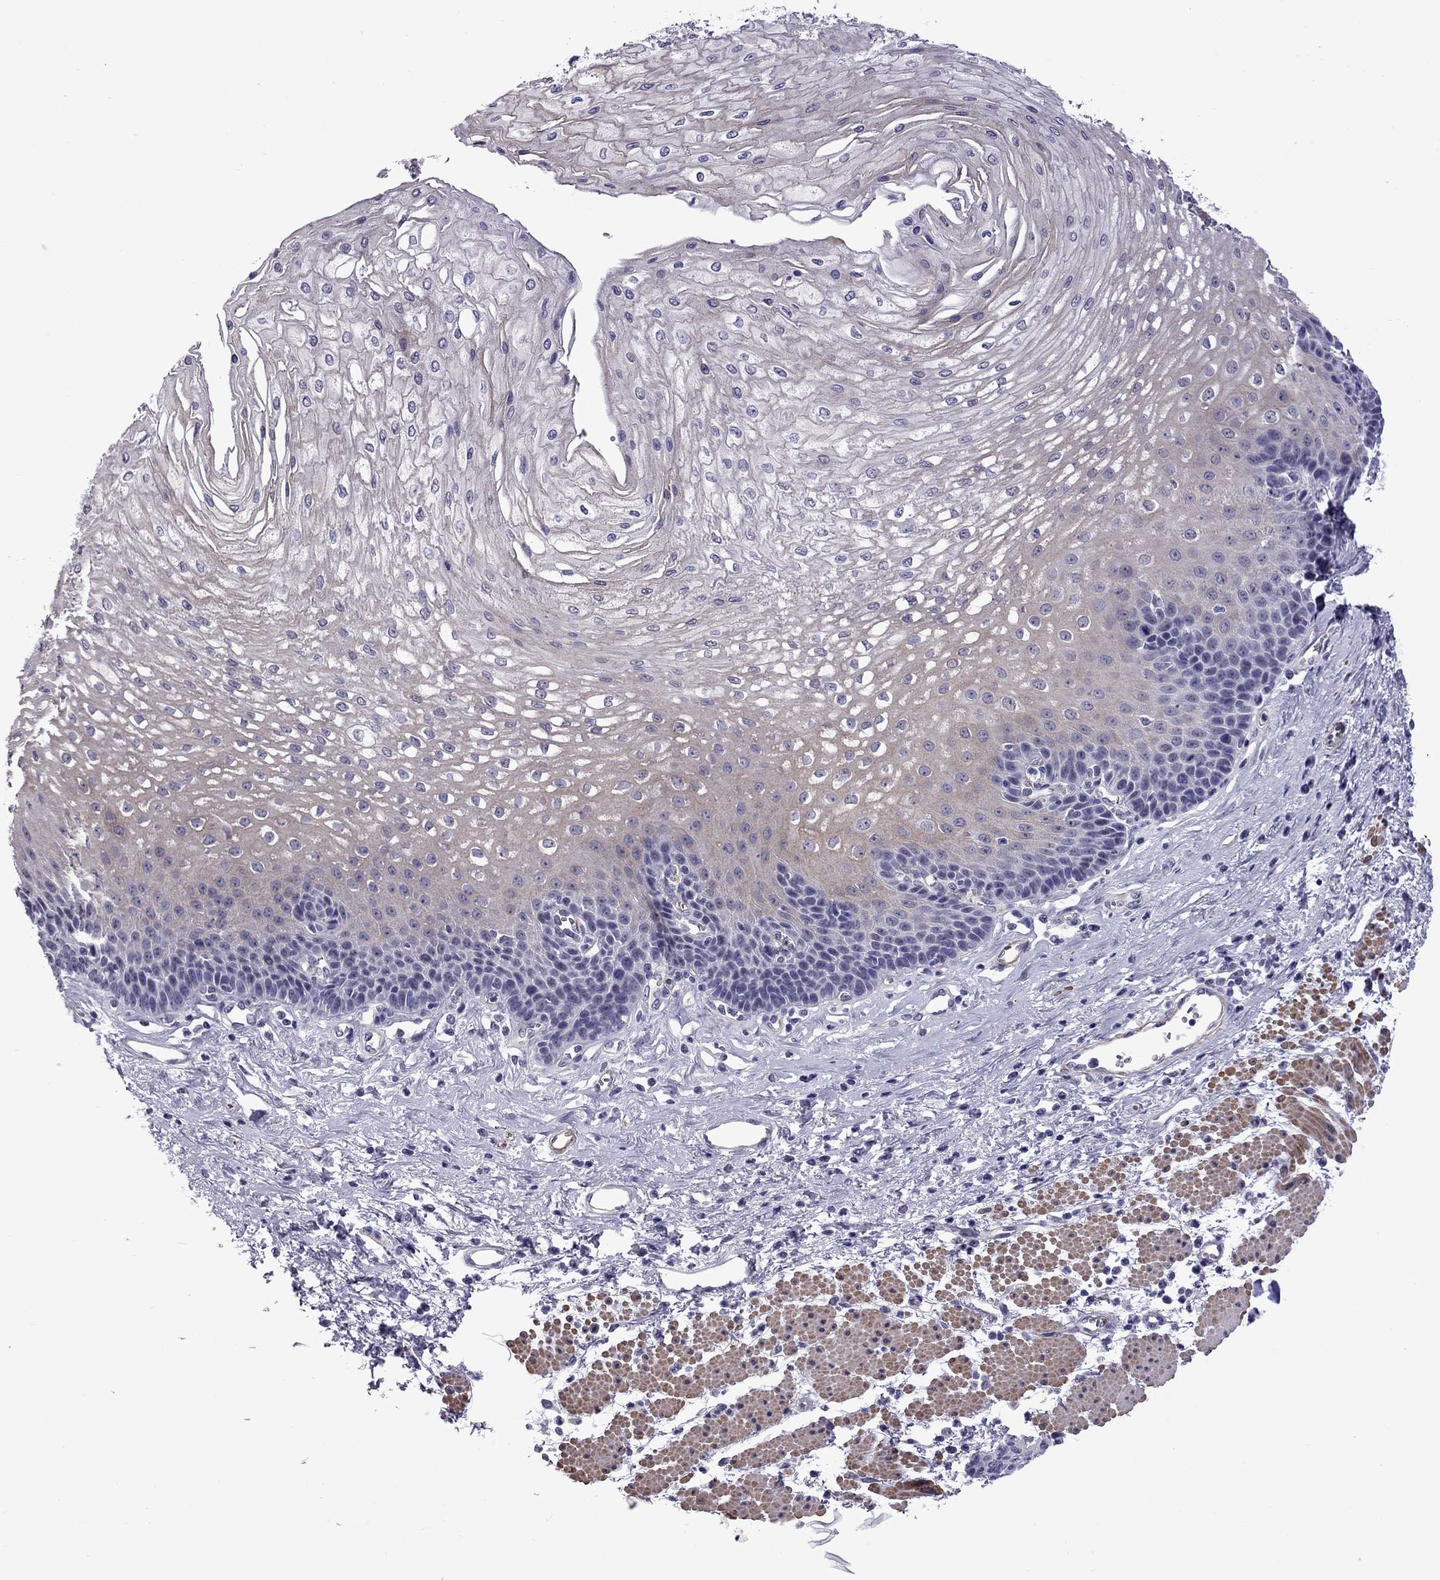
{"staining": {"intensity": "weak", "quantity": "25%-75%", "location": "cytoplasmic/membranous"}, "tissue": "esophagus", "cell_type": "Squamous epithelial cells", "image_type": "normal", "snomed": [{"axis": "morphology", "description": "Normal tissue, NOS"}, {"axis": "topography", "description": "Esophagus"}], "caption": "IHC of unremarkable human esophagus demonstrates low levels of weak cytoplasmic/membranous expression in about 25%-75% of squamous epithelial cells.", "gene": "CHRNA5", "patient": {"sex": "female", "age": 62}}